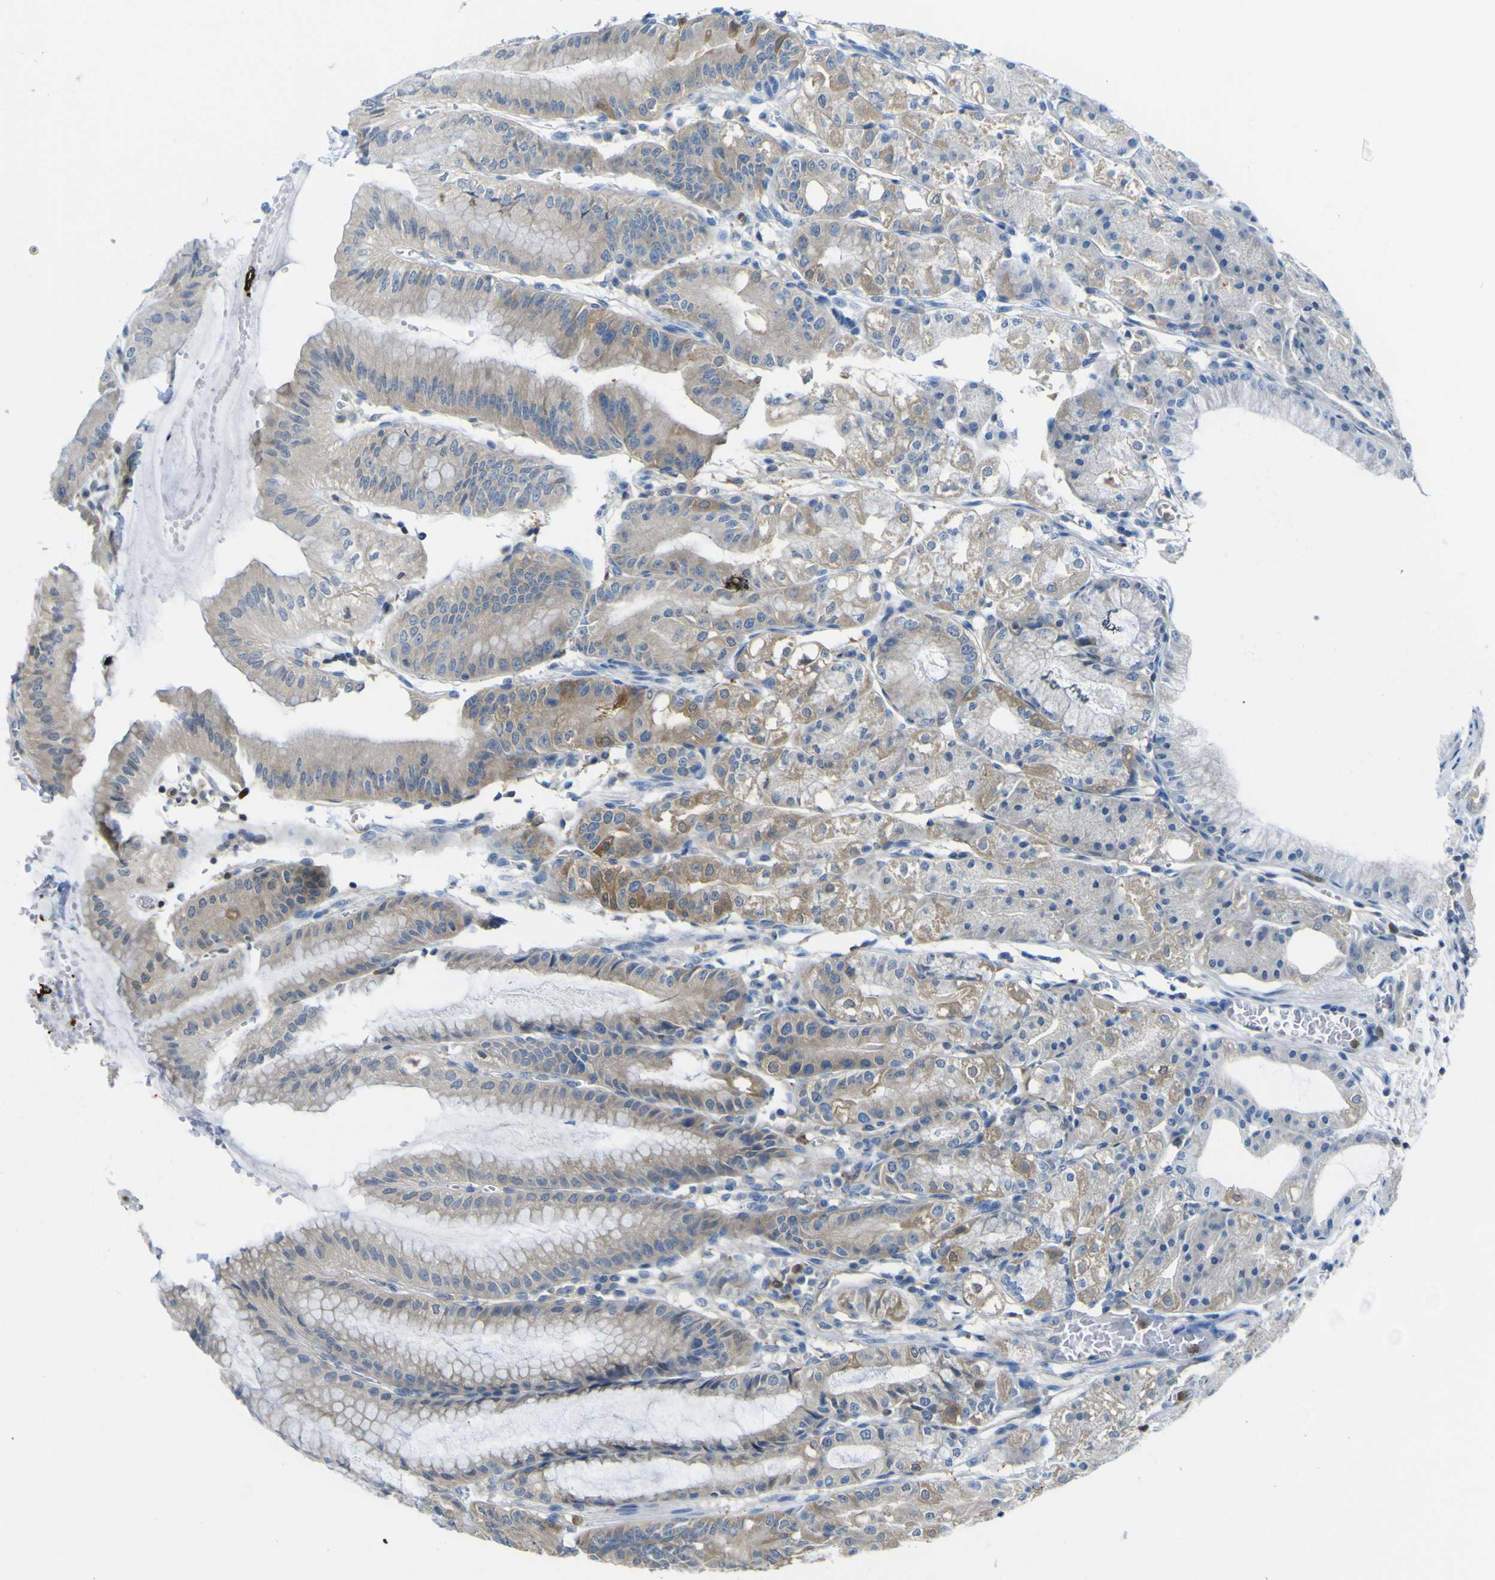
{"staining": {"intensity": "moderate", "quantity": "25%-75%", "location": "cytoplasmic/membranous"}, "tissue": "stomach", "cell_type": "Glandular cells", "image_type": "normal", "snomed": [{"axis": "morphology", "description": "Normal tissue, NOS"}, {"axis": "topography", "description": "Stomach, lower"}], "caption": "A histopathology image showing moderate cytoplasmic/membranous staining in approximately 25%-75% of glandular cells in normal stomach, as visualized by brown immunohistochemical staining.", "gene": "ABHD3", "patient": {"sex": "male", "age": 71}}